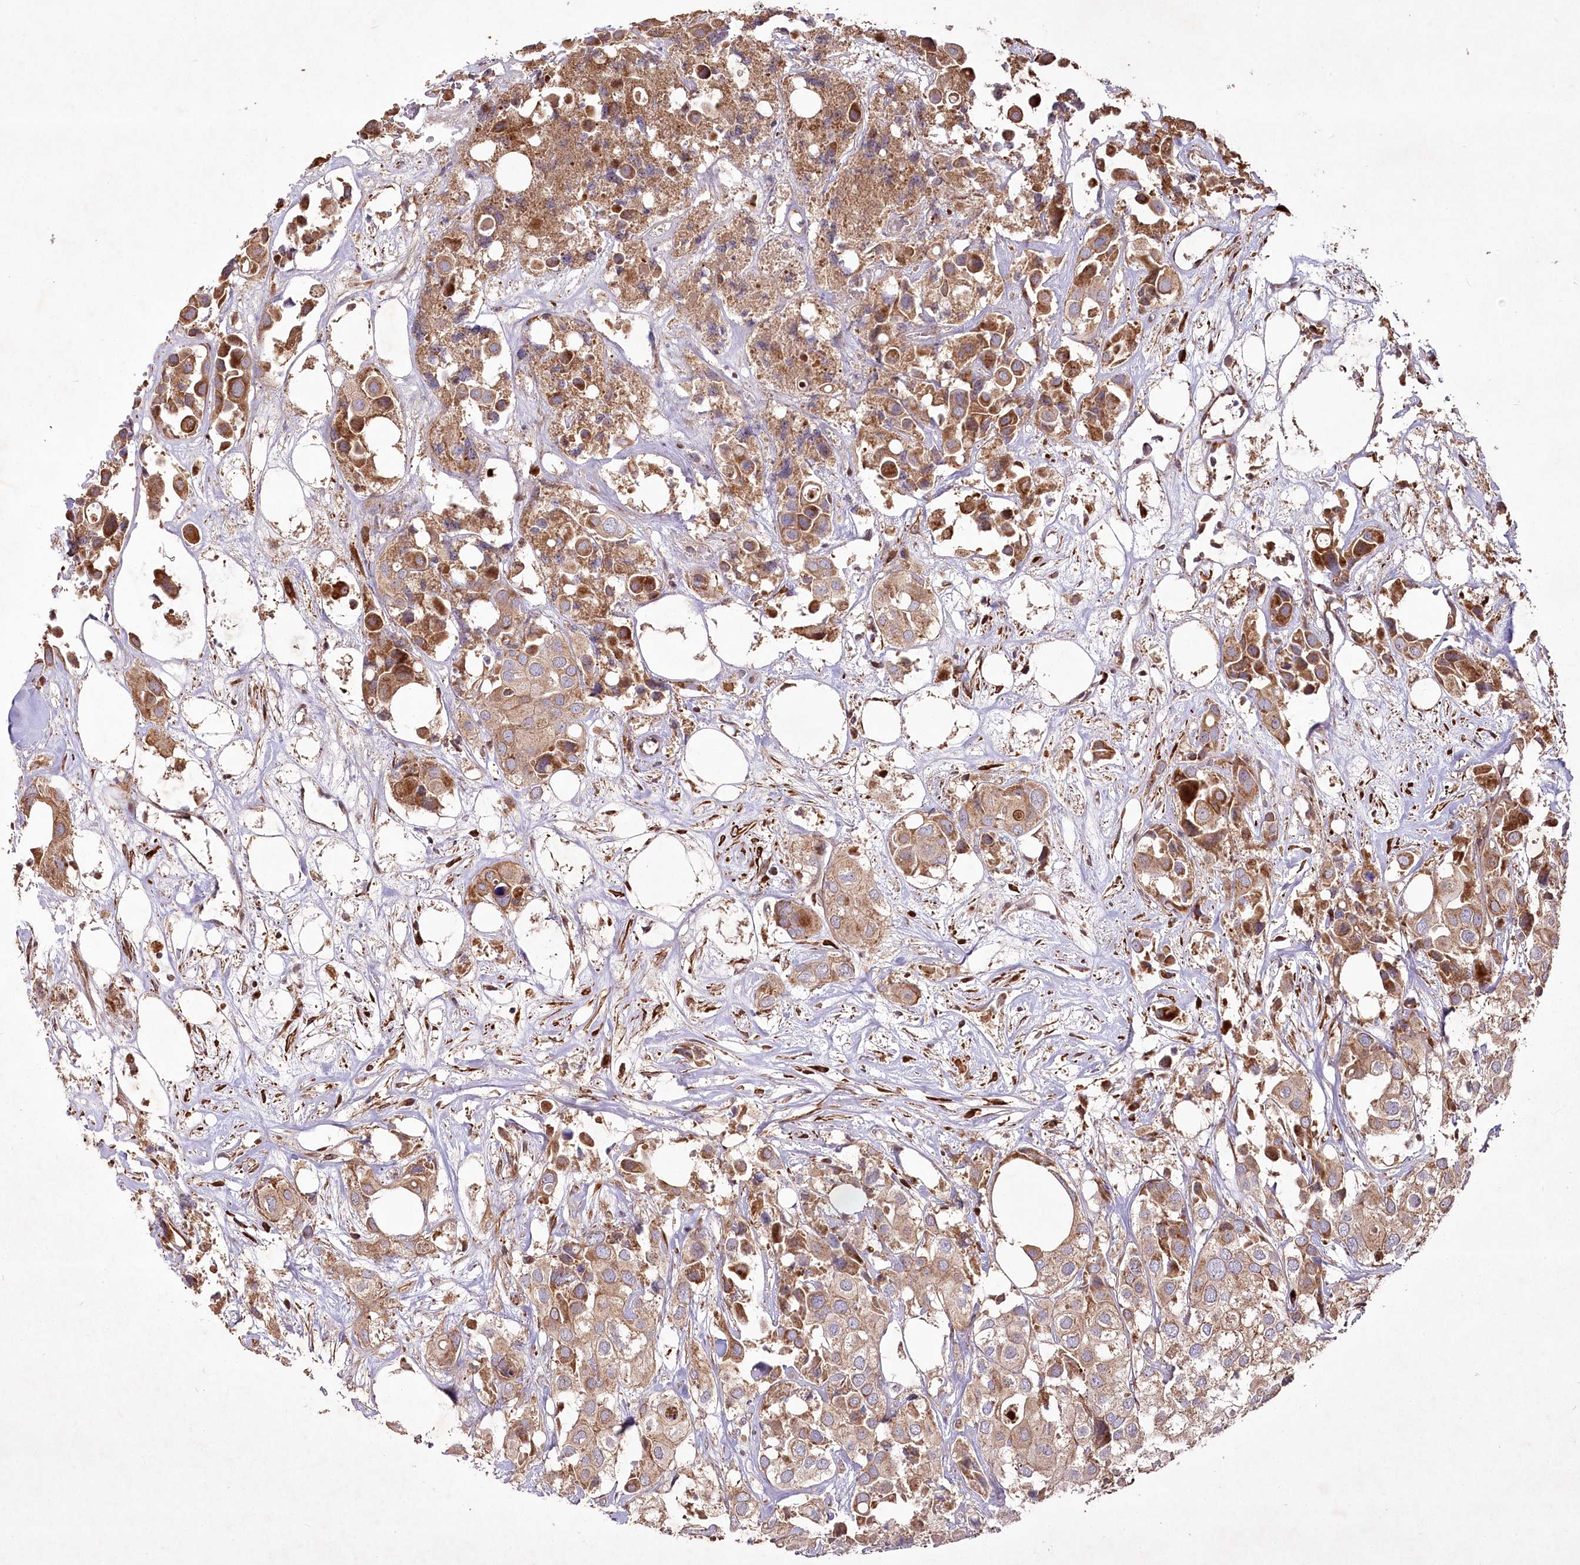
{"staining": {"intensity": "moderate", "quantity": ">75%", "location": "cytoplasmic/membranous"}, "tissue": "urothelial cancer", "cell_type": "Tumor cells", "image_type": "cancer", "snomed": [{"axis": "morphology", "description": "Urothelial carcinoma, High grade"}, {"axis": "topography", "description": "Urinary bladder"}], "caption": "Immunohistochemical staining of urothelial cancer shows moderate cytoplasmic/membranous protein expression in about >75% of tumor cells. (DAB (3,3'-diaminobenzidine) IHC with brightfield microscopy, high magnification).", "gene": "PSTK", "patient": {"sex": "male", "age": 64}}